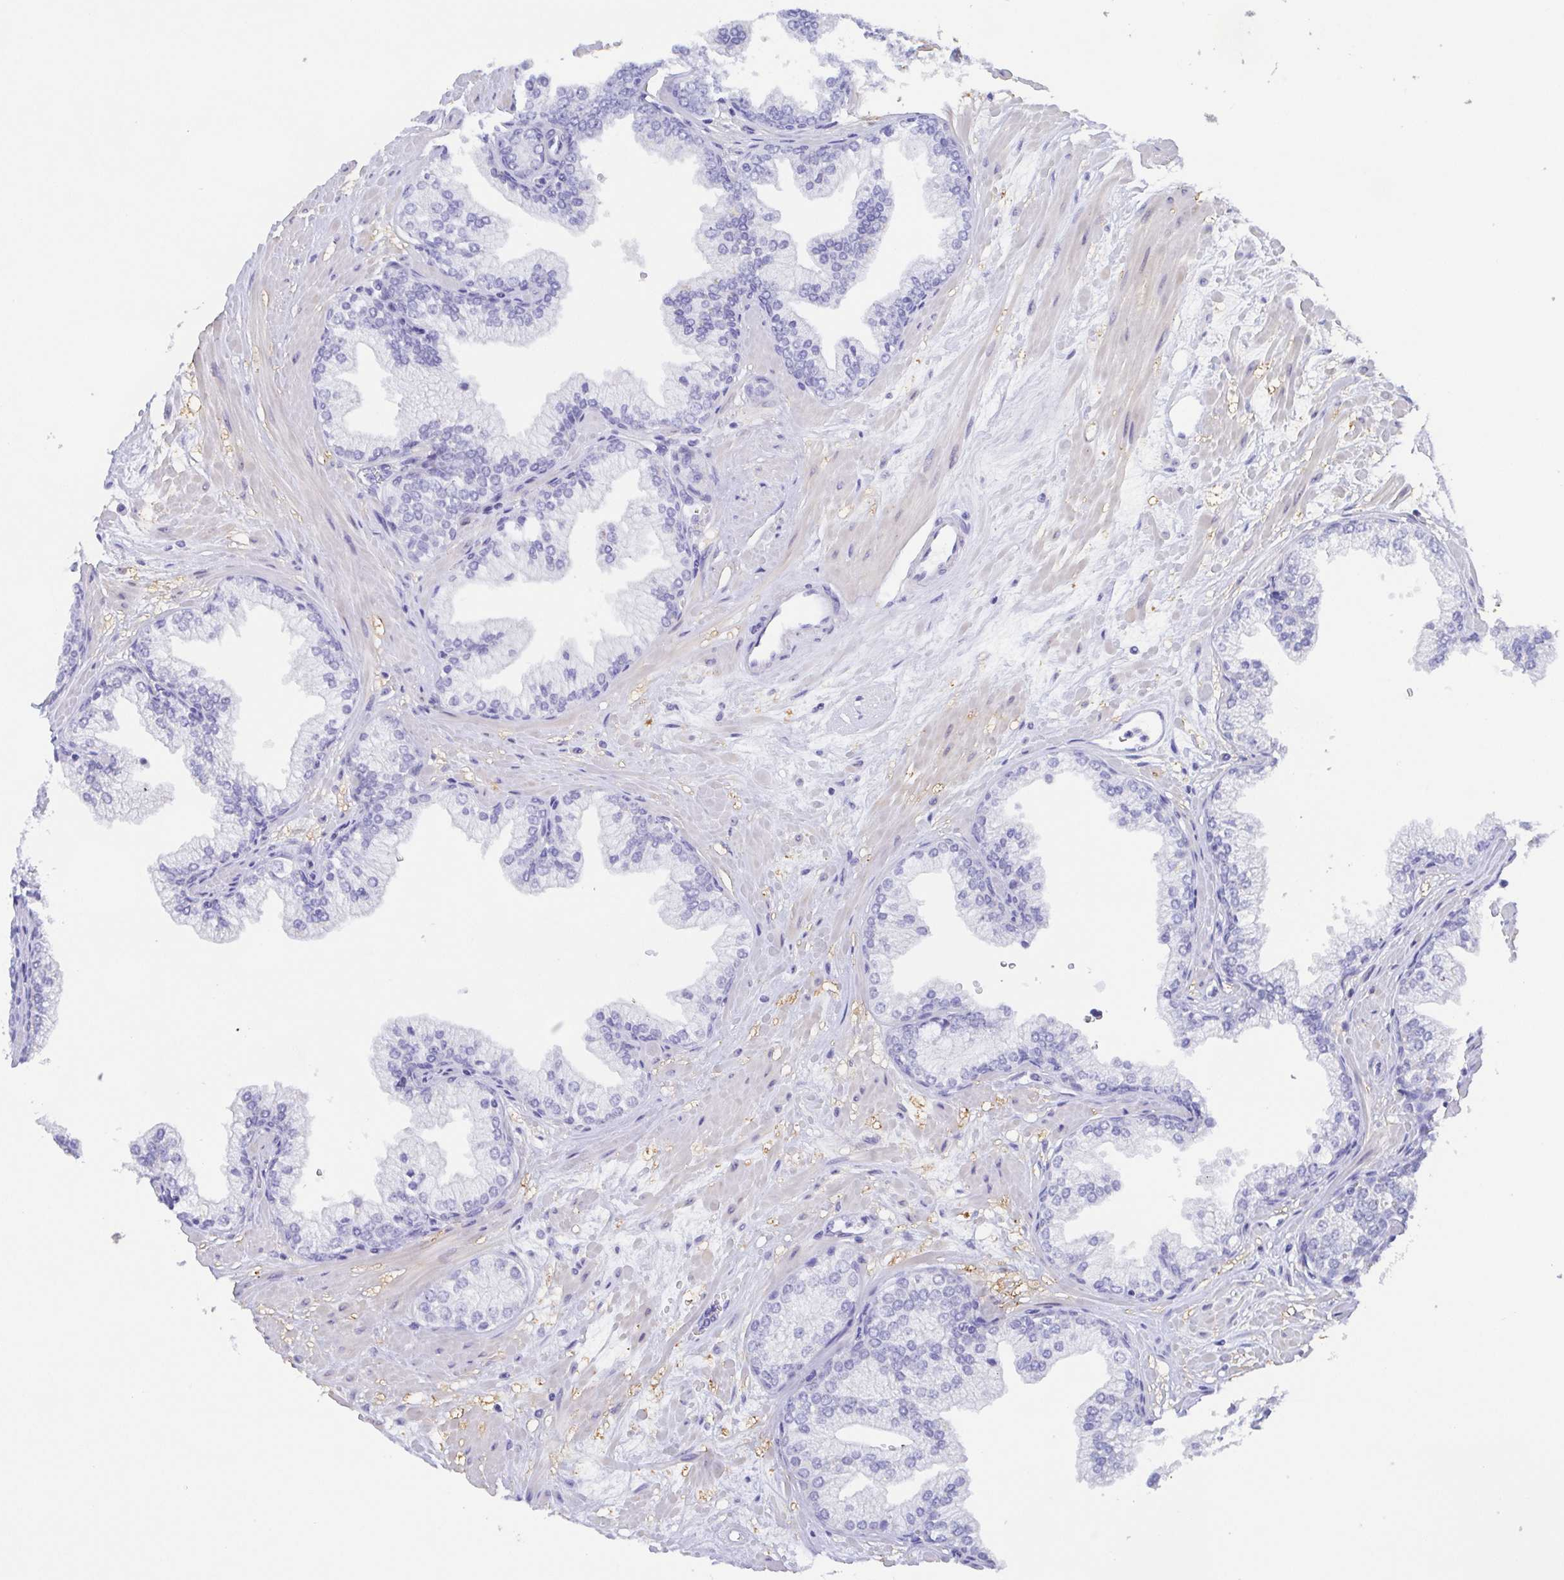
{"staining": {"intensity": "negative", "quantity": "none", "location": "none"}, "tissue": "prostate", "cell_type": "Glandular cells", "image_type": "normal", "snomed": [{"axis": "morphology", "description": "Normal tissue, NOS"}, {"axis": "topography", "description": "Prostate"}, {"axis": "topography", "description": "Peripheral nerve tissue"}], "caption": "Immunohistochemistry photomicrograph of unremarkable prostate: human prostate stained with DAB (3,3'-diaminobenzidine) shows no significant protein positivity in glandular cells.", "gene": "MUCL3", "patient": {"sex": "male", "age": 61}}